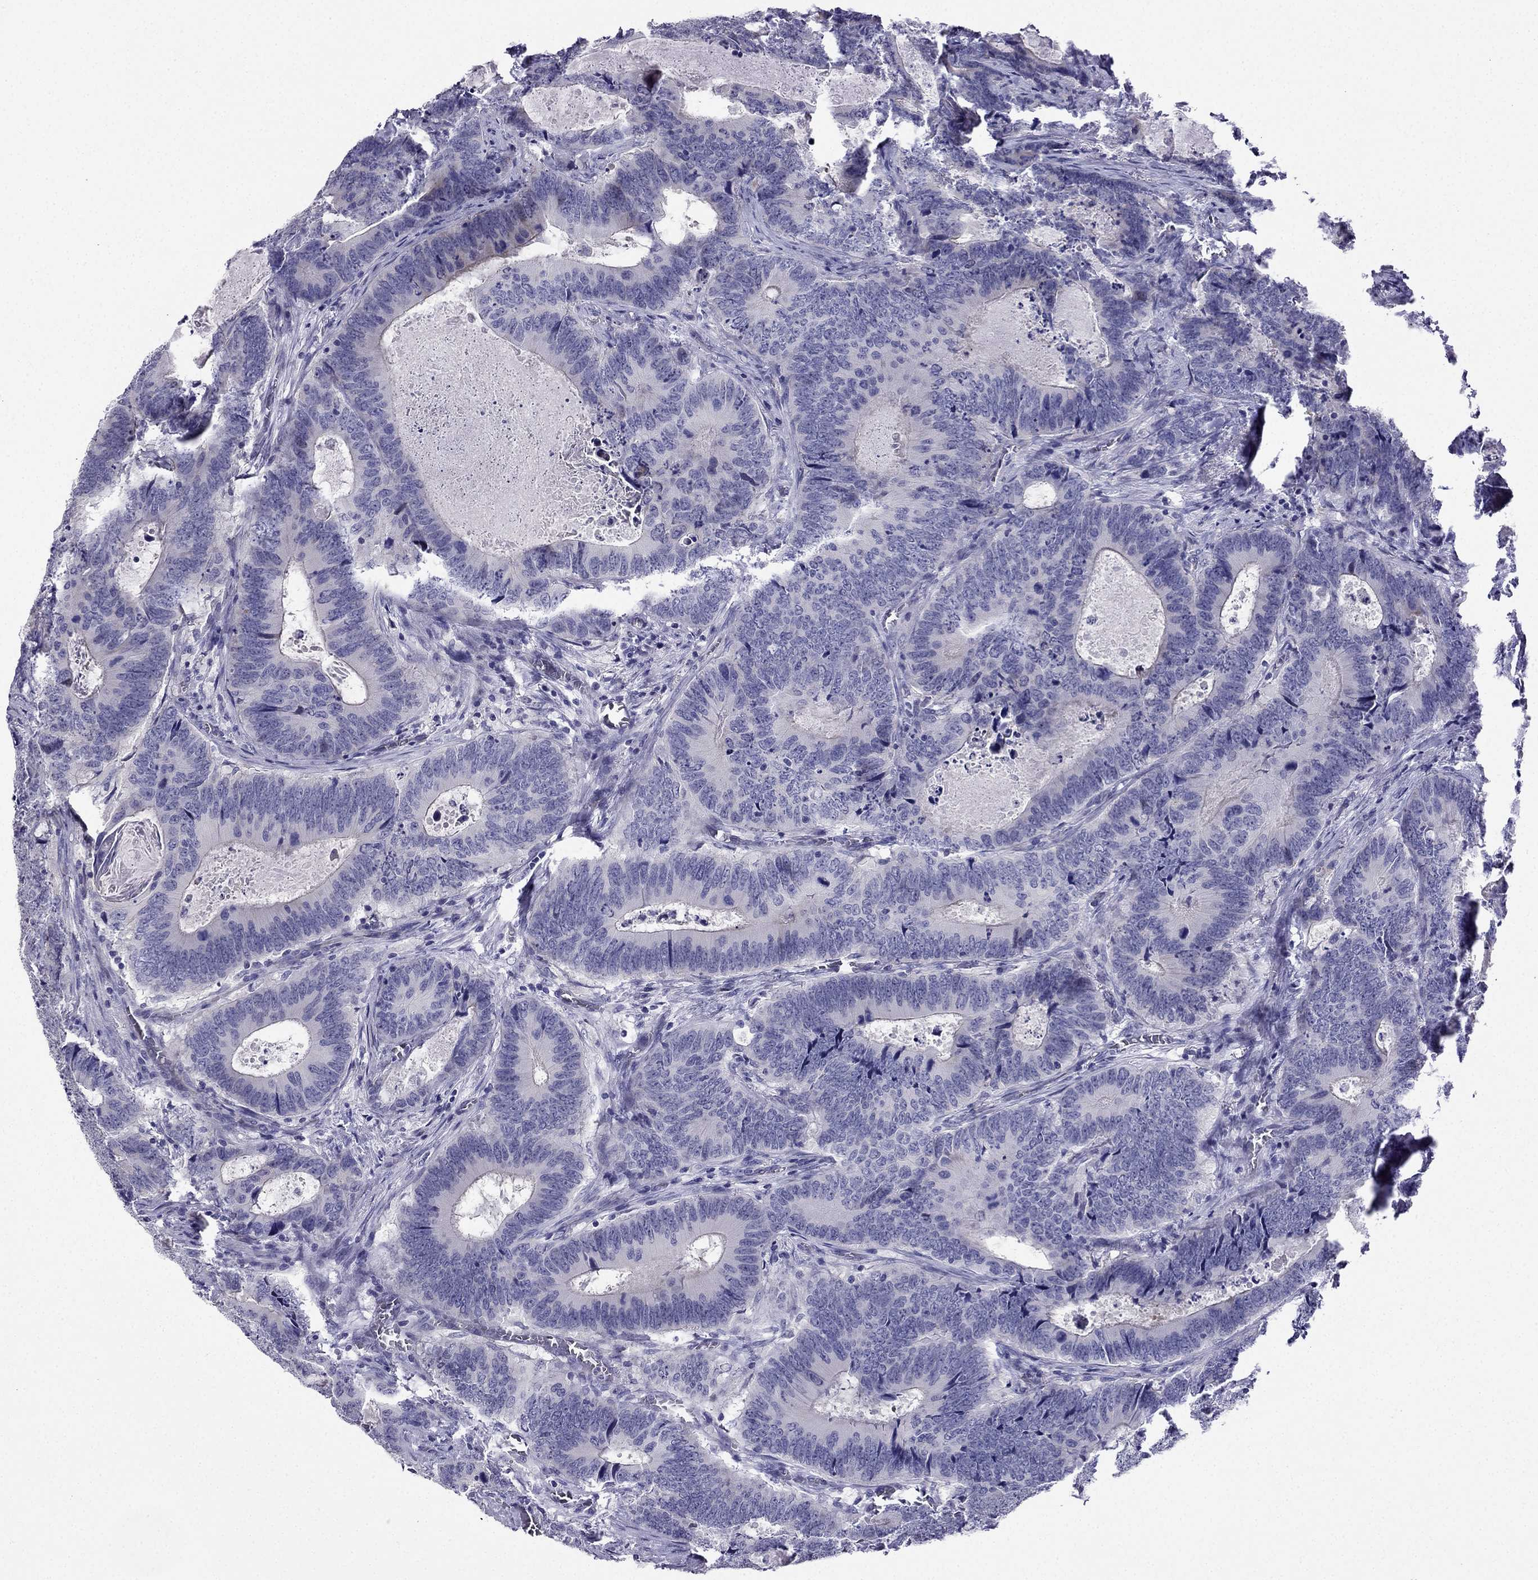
{"staining": {"intensity": "negative", "quantity": "none", "location": "none"}, "tissue": "colorectal cancer", "cell_type": "Tumor cells", "image_type": "cancer", "snomed": [{"axis": "morphology", "description": "Adenocarcinoma, NOS"}, {"axis": "topography", "description": "Colon"}], "caption": "IHC micrograph of neoplastic tissue: colorectal adenocarcinoma stained with DAB demonstrates no significant protein expression in tumor cells. (Stains: DAB IHC with hematoxylin counter stain, Microscopy: brightfield microscopy at high magnification).", "gene": "KCNJ10", "patient": {"sex": "female", "age": 82}}